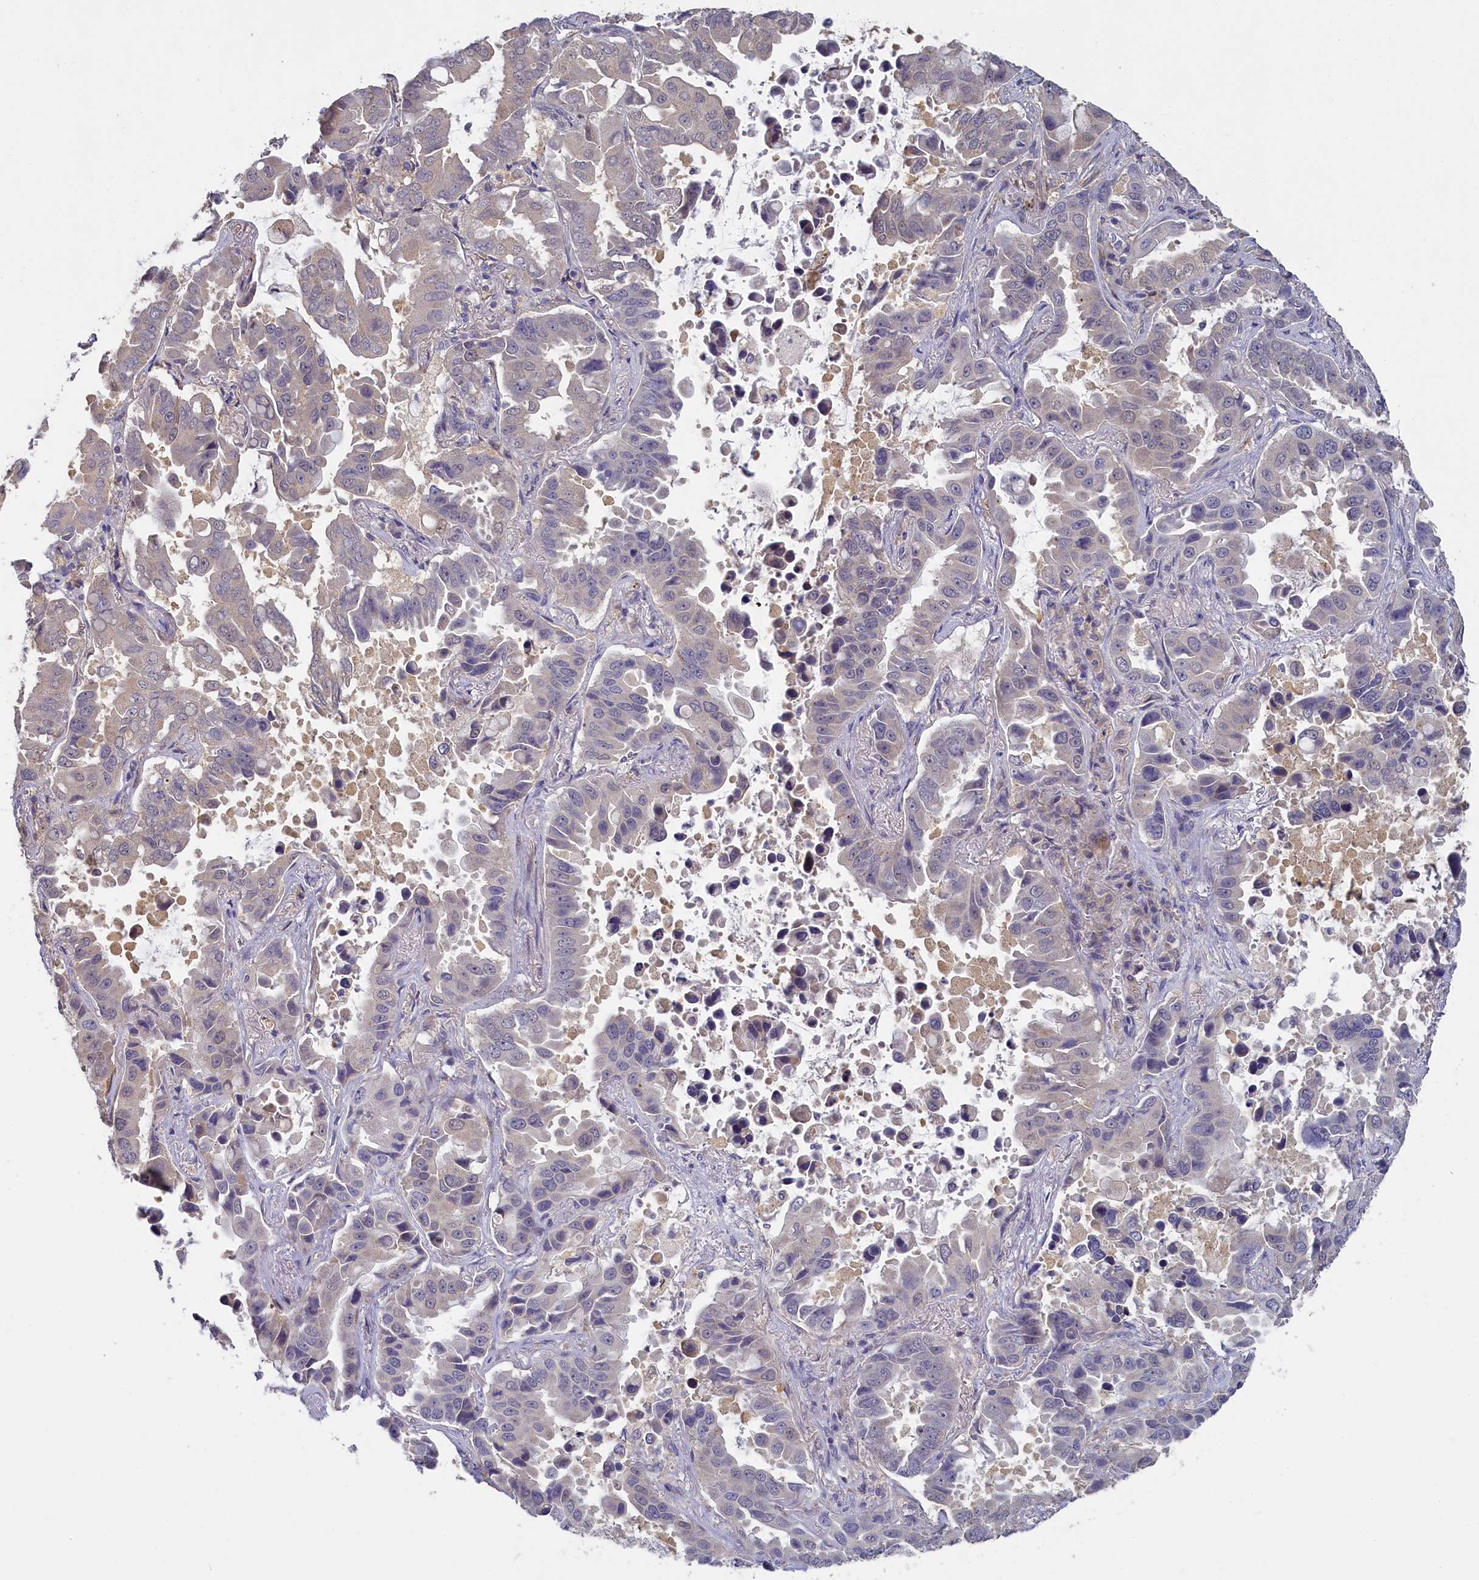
{"staining": {"intensity": "negative", "quantity": "none", "location": "none"}, "tissue": "lung cancer", "cell_type": "Tumor cells", "image_type": "cancer", "snomed": [{"axis": "morphology", "description": "Adenocarcinoma, NOS"}, {"axis": "topography", "description": "Lung"}], "caption": "IHC of lung adenocarcinoma shows no staining in tumor cells.", "gene": "UCHL3", "patient": {"sex": "male", "age": 64}}